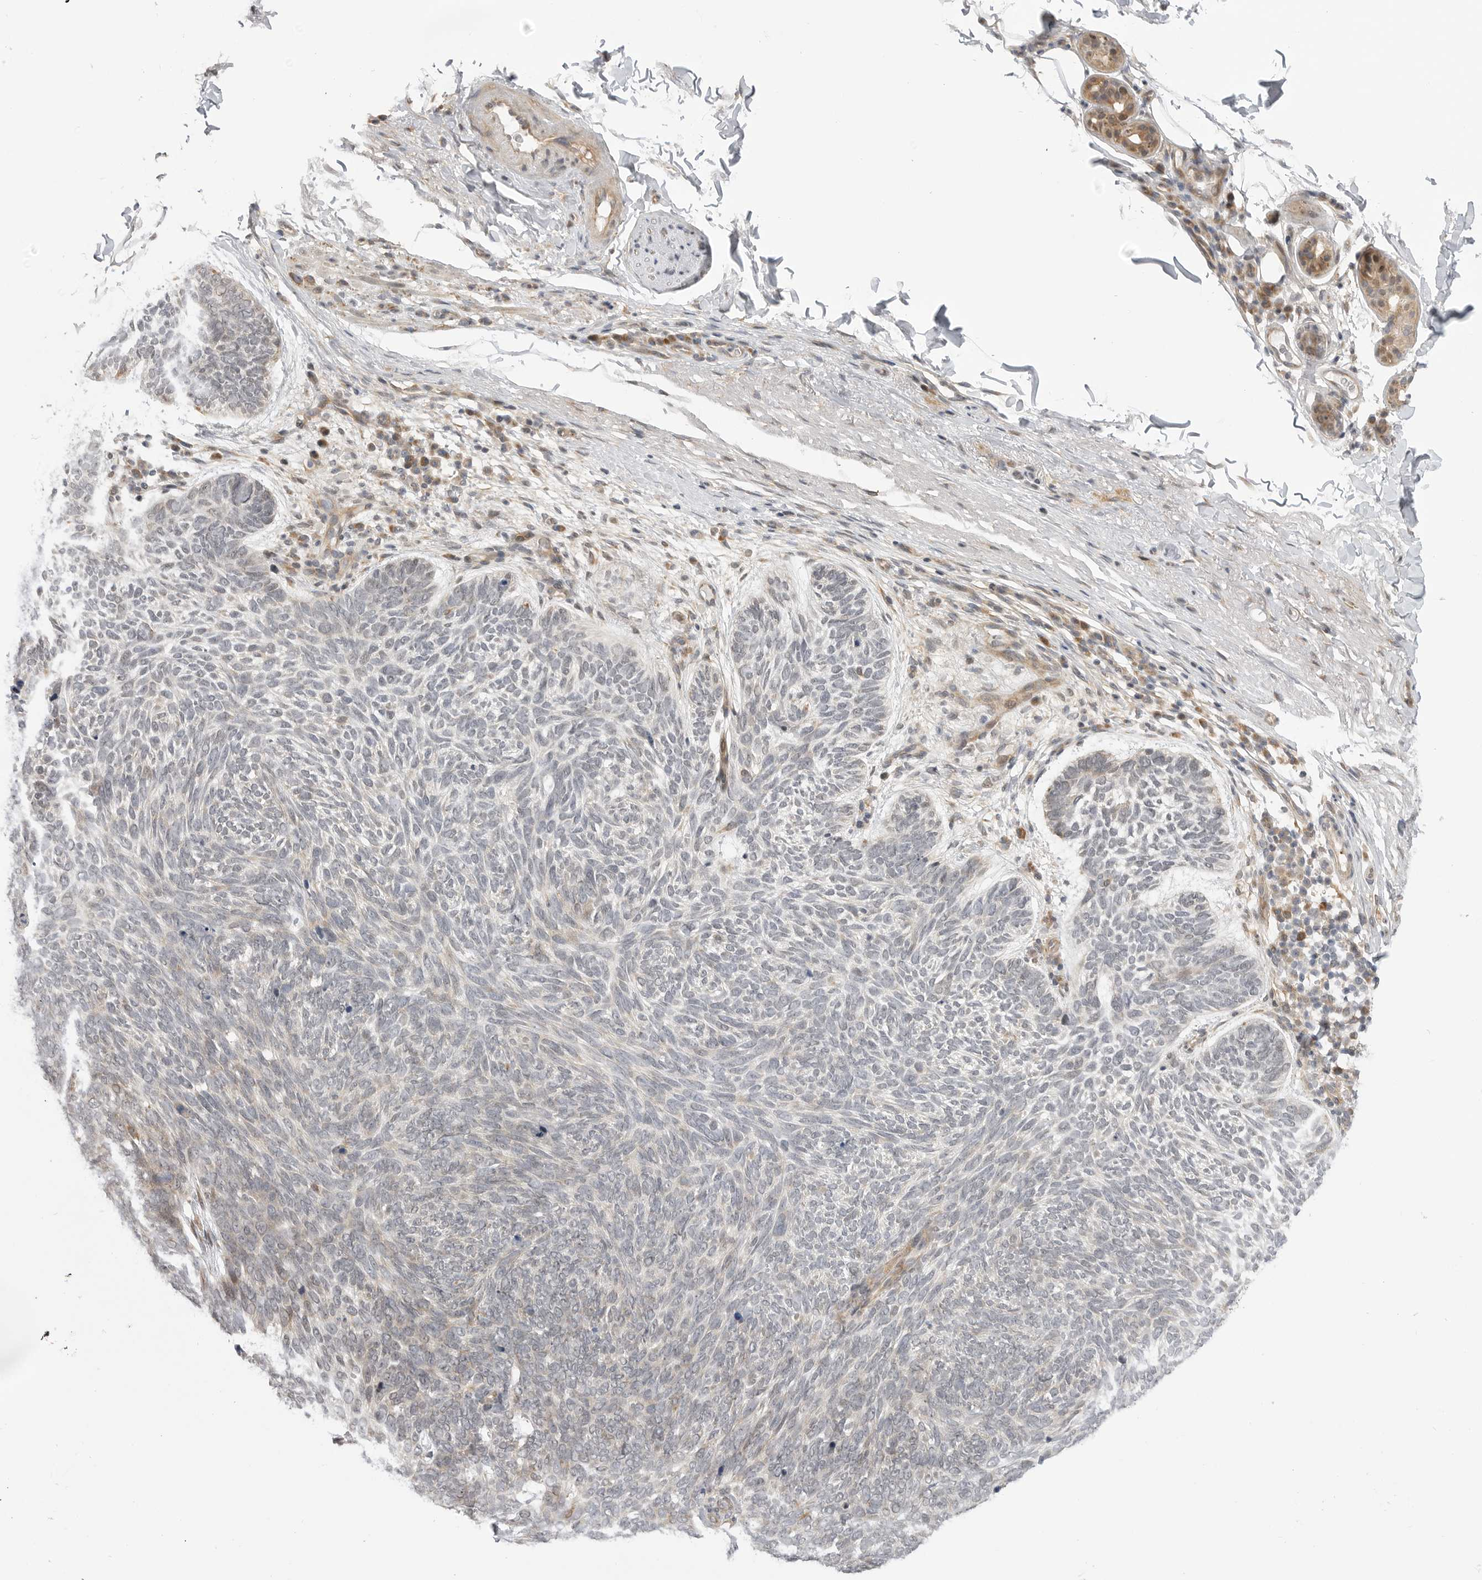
{"staining": {"intensity": "negative", "quantity": "none", "location": "none"}, "tissue": "skin cancer", "cell_type": "Tumor cells", "image_type": "cancer", "snomed": [{"axis": "morphology", "description": "Basal cell carcinoma"}, {"axis": "topography", "description": "Skin"}], "caption": "A histopathology image of basal cell carcinoma (skin) stained for a protein reveals no brown staining in tumor cells. The staining is performed using DAB (3,3'-diaminobenzidine) brown chromogen with nuclei counter-stained in using hematoxylin.", "gene": "GGT6", "patient": {"sex": "female", "age": 85}}